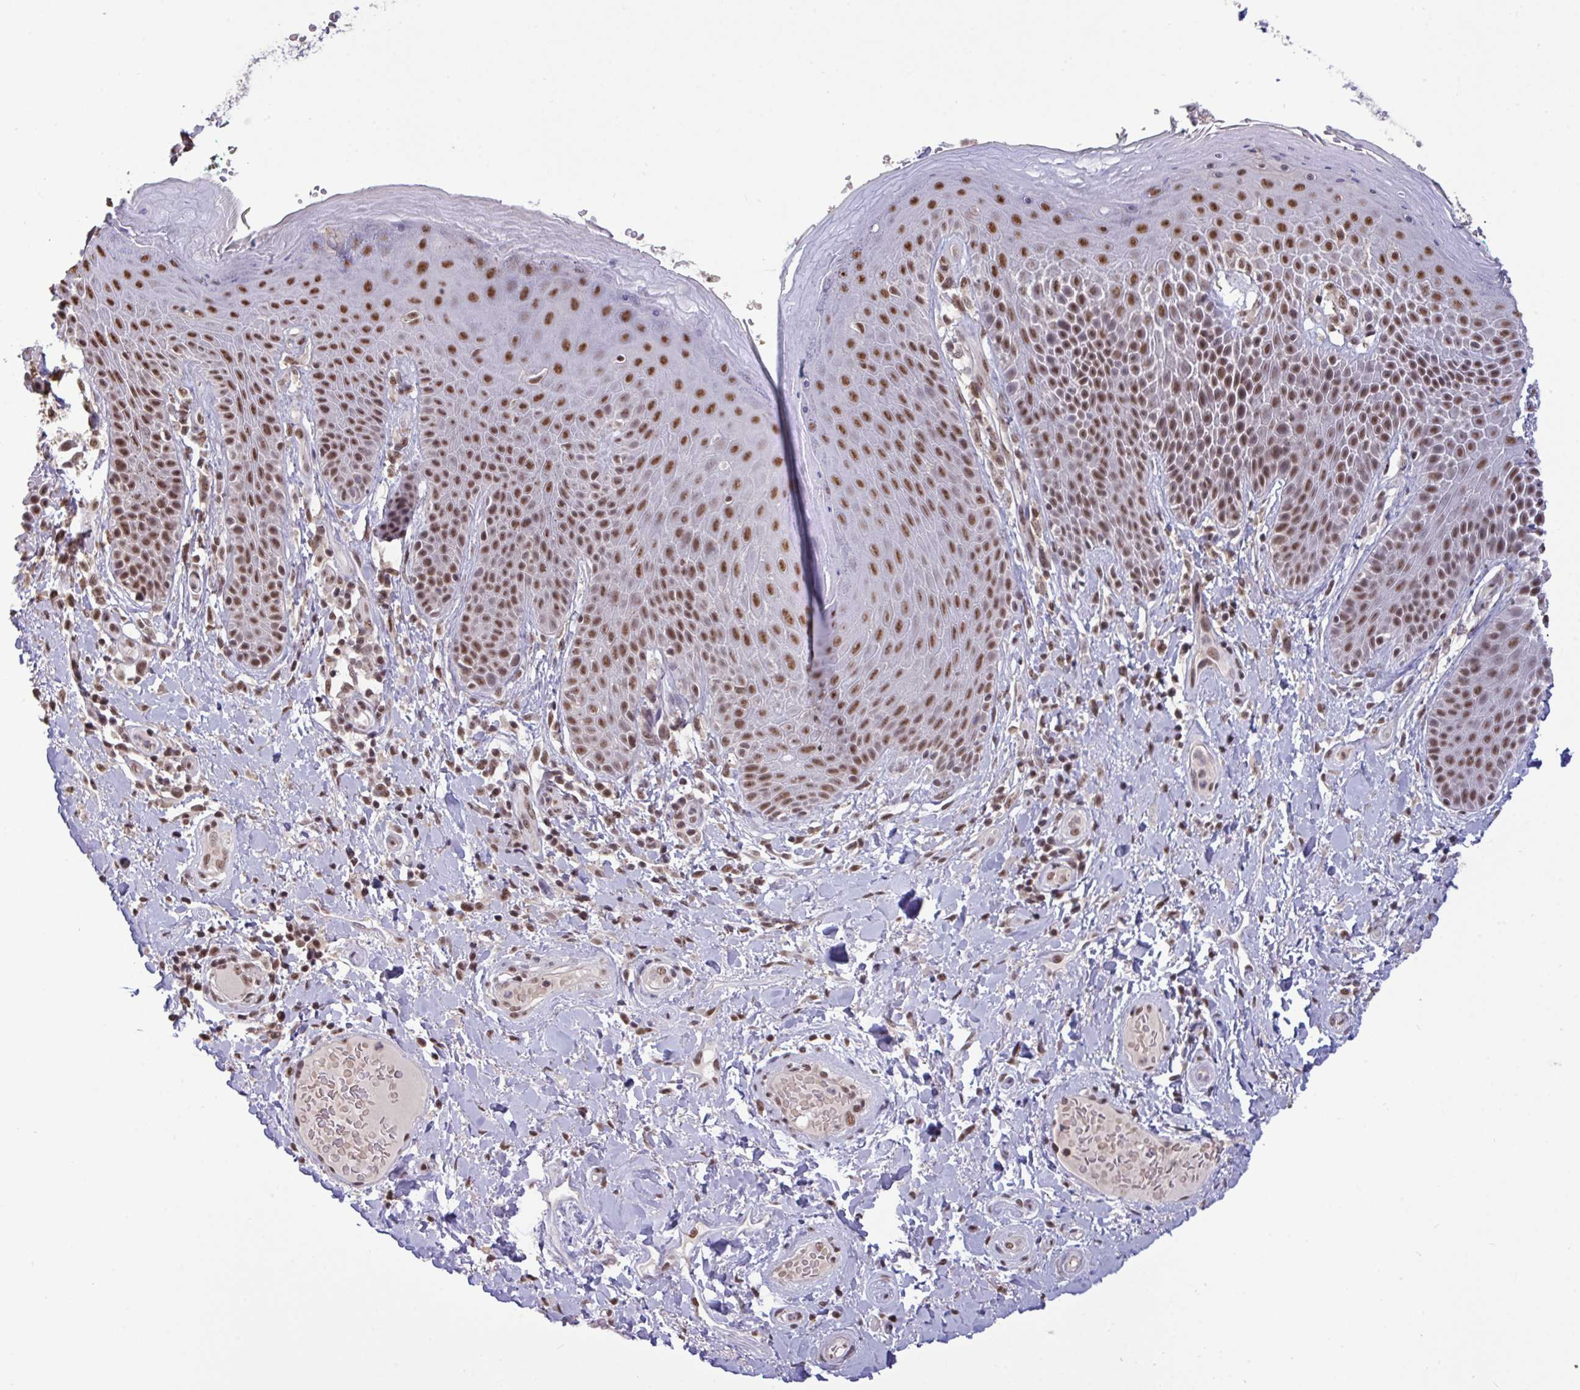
{"staining": {"intensity": "moderate", "quantity": ">75%", "location": "nuclear"}, "tissue": "skin", "cell_type": "Epidermal cells", "image_type": "normal", "snomed": [{"axis": "morphology", "description": "Normal tissue, NOS"}, {"axis": "topography", "description": "Anal"}, {"axis": "topography", "description": "Peripheral nerve tissue"}], "caption": "This image exhibits IHC staining of benign human skin, with medium moderate nuclear expression in about >75% of epidermal cells.", "gene": "PUF60", "patient": {"sex": "male", "age": 51}}